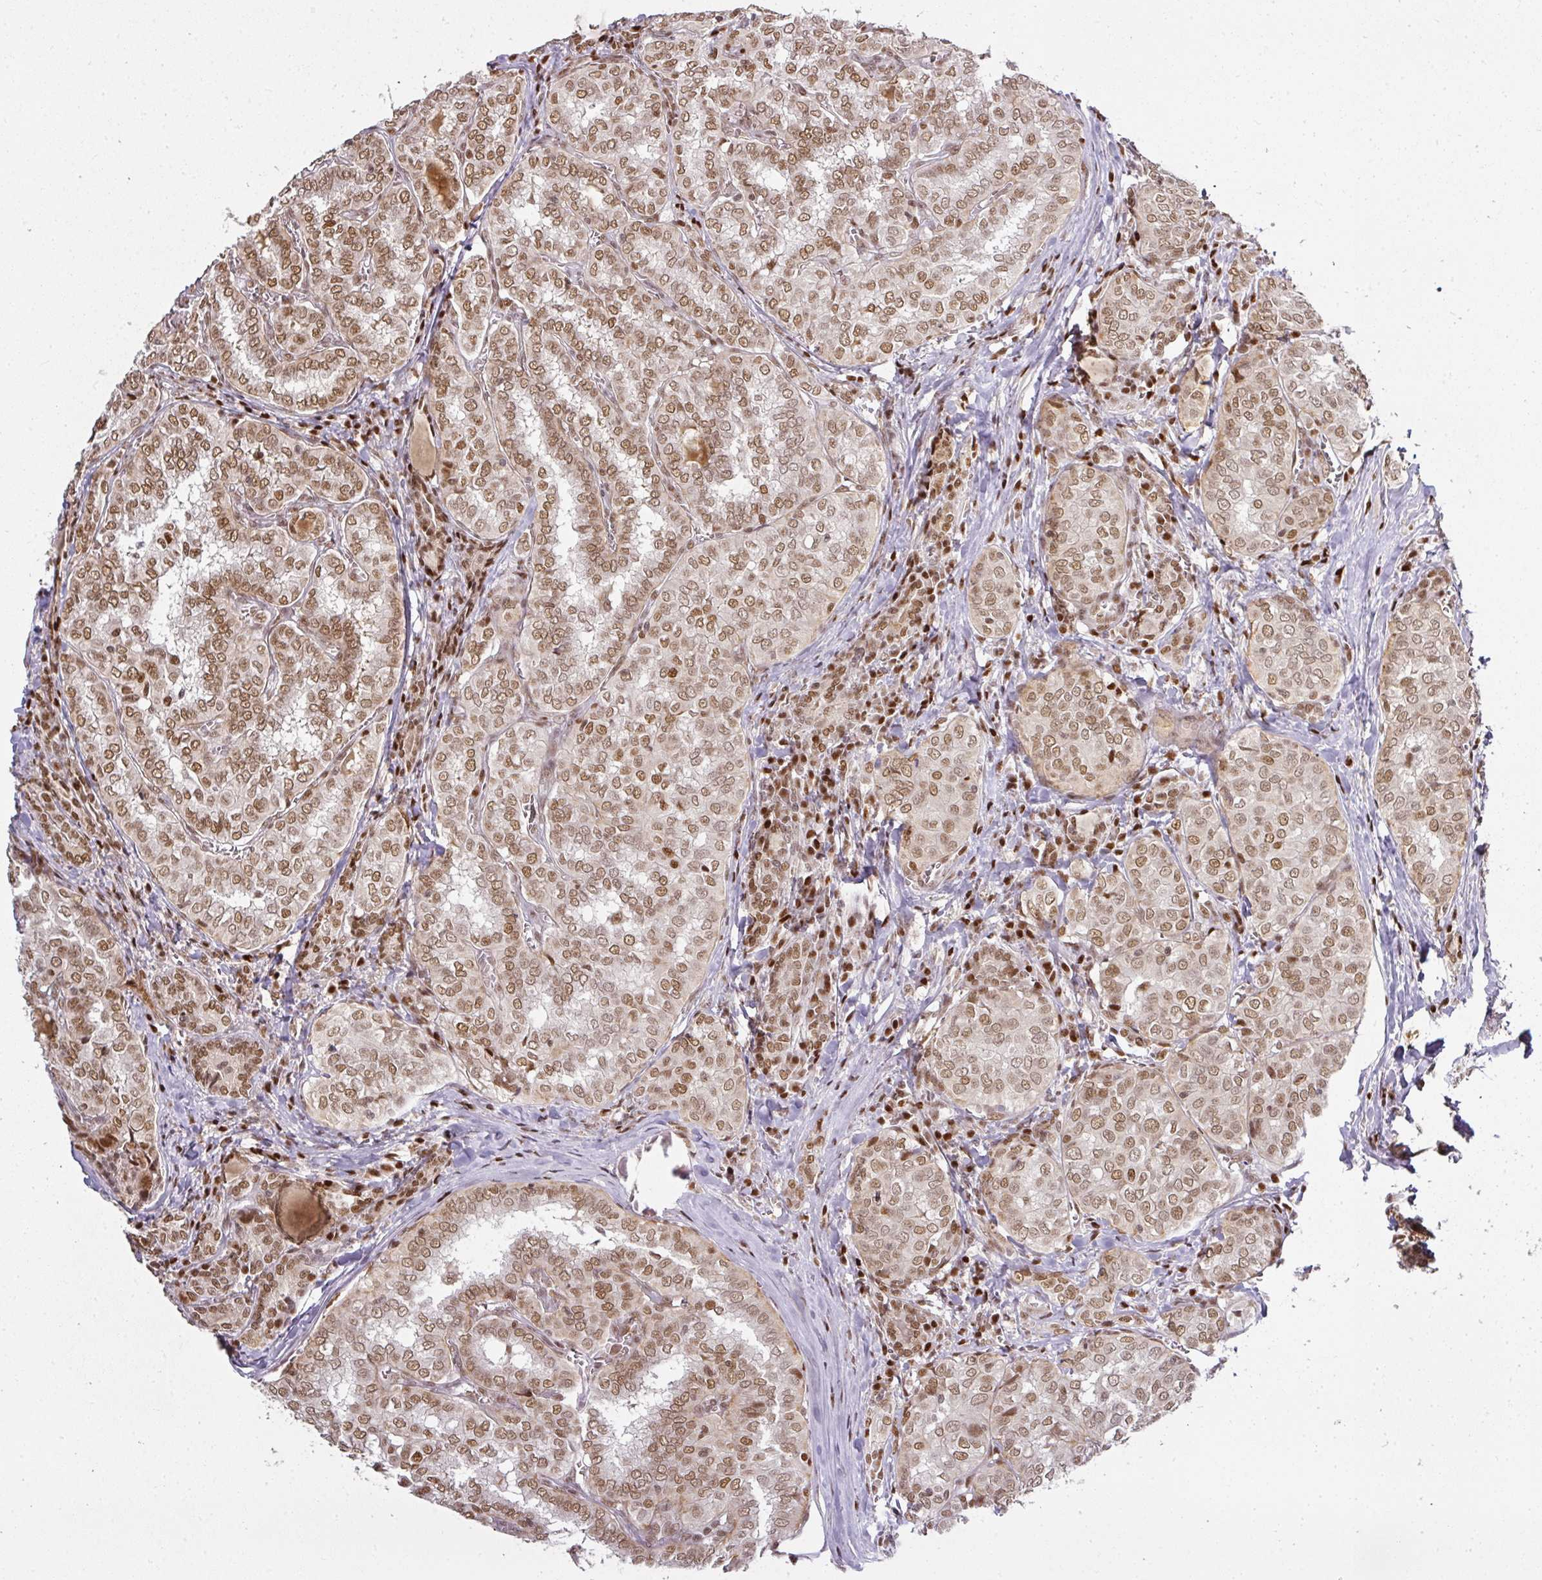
{"staining": {"intensity": "moderate", "quantity": ">75%", "location": "nuclear"}, "tissue": "thyroid cancer", "cell_type": "Tumor cells", "image_type": "cancer", "snomed": [{"axis": "morphology", "description": "Papillary adenocarcinoma, NOS"}, {"axis": "topography", "description": "Thyroid gland"}], "caption": "Immunohistochemical staining of human thyroid papillary adenocarcinoma exhibits moderate nuclear protein positivity in approximately >75% of tumor cells. (IHC, brightfield microscopy, high magnification).", "gene": "GPRIN2", "patient": {"sex": "female", "age": 30}}